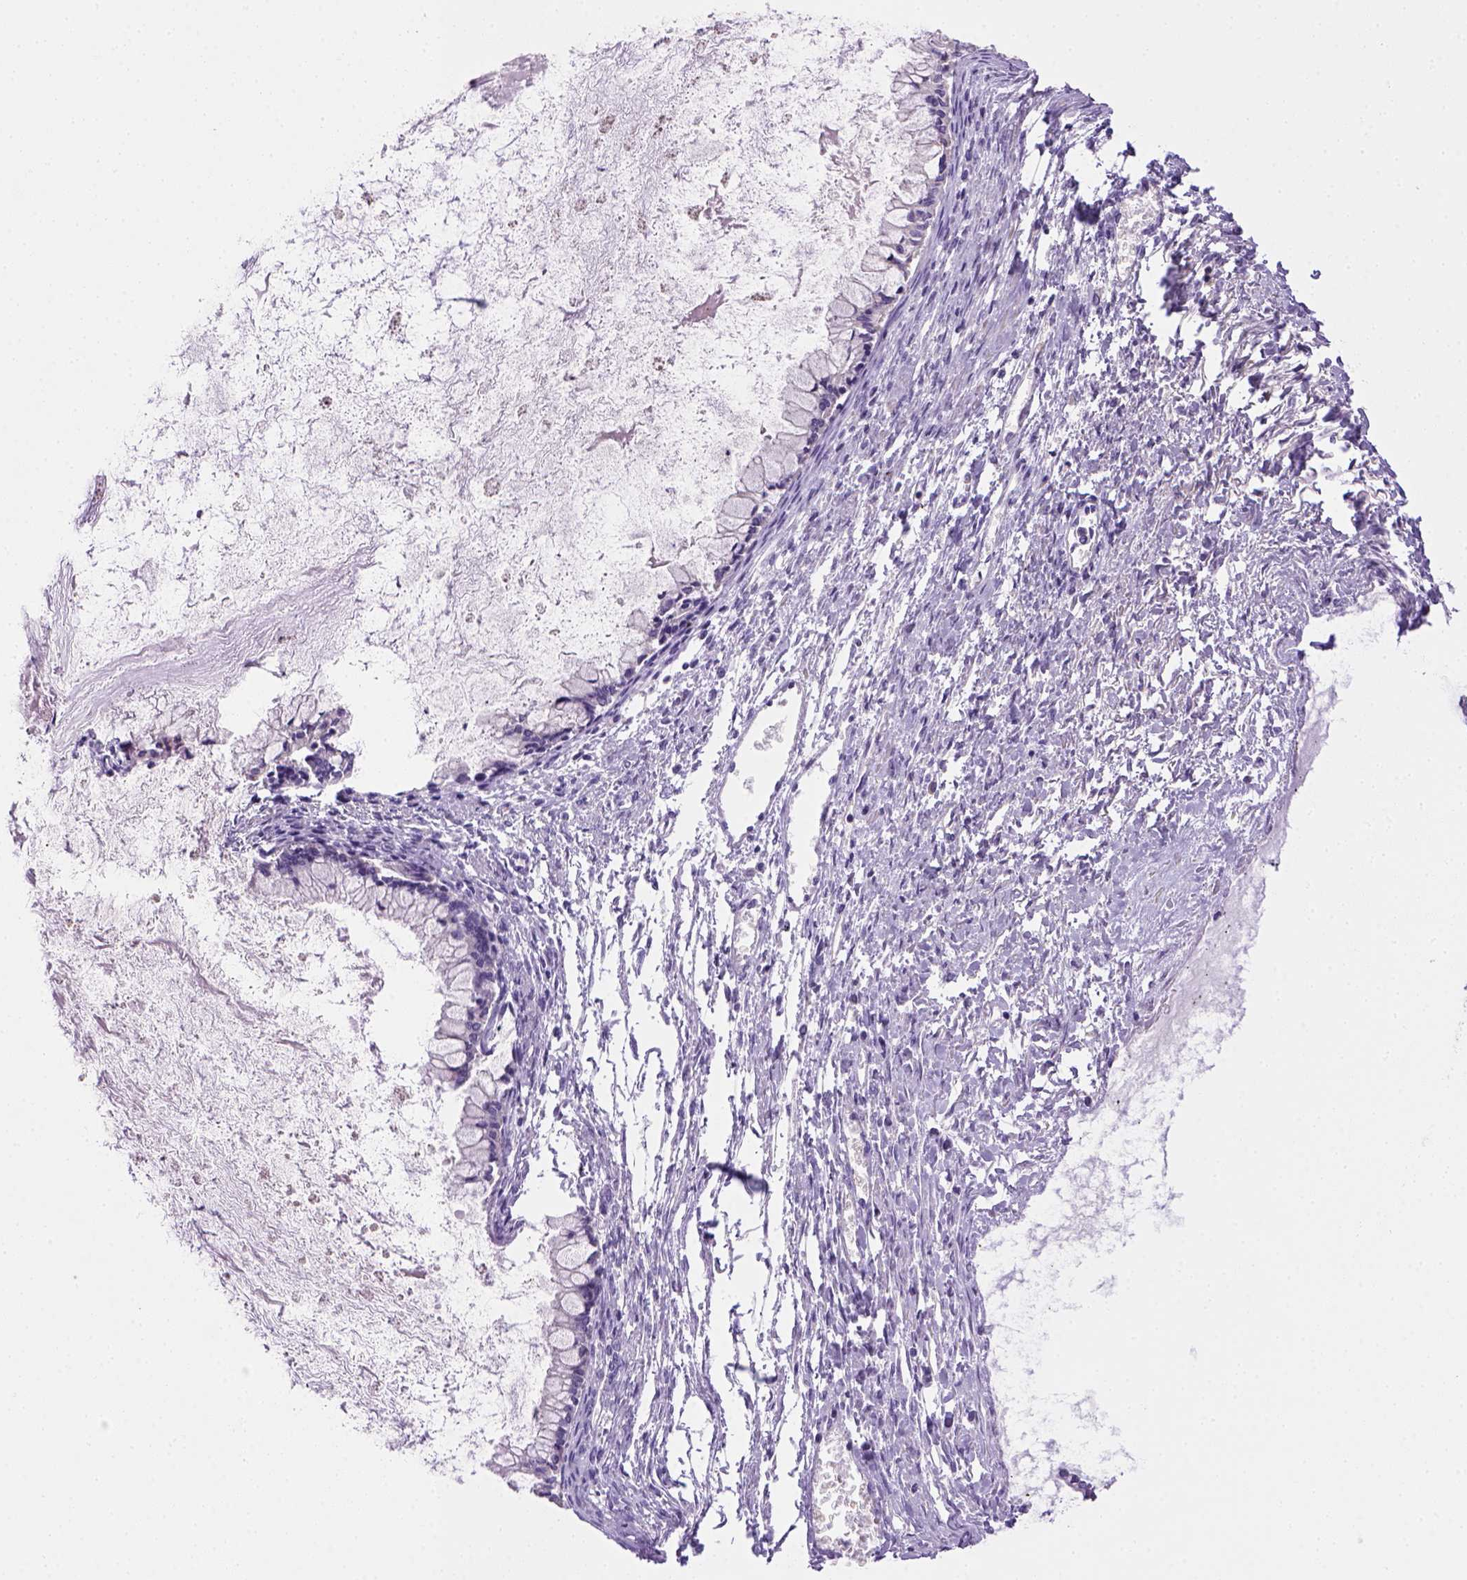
{"staining": {"intensity": "negative", "quantity": "none", "location": "none"}, "tissue": "ovarian cancer", "cell_type": "Tumor cells", "image_type": "cancer", "snomed": [{"axis": "morphology", "description": "Cystadenocarcinoma, mucinous, NOS"}, {"axis": "topography", "description": "Ovary"}], "caption": "This is a micrograph of IHC staining of ovarian cancer (mucinous cystadenocarcinoma), which shows no positivity in tumor cells.", "gene": "BAAT", "patient": {"sex": "female", "age": 67}}